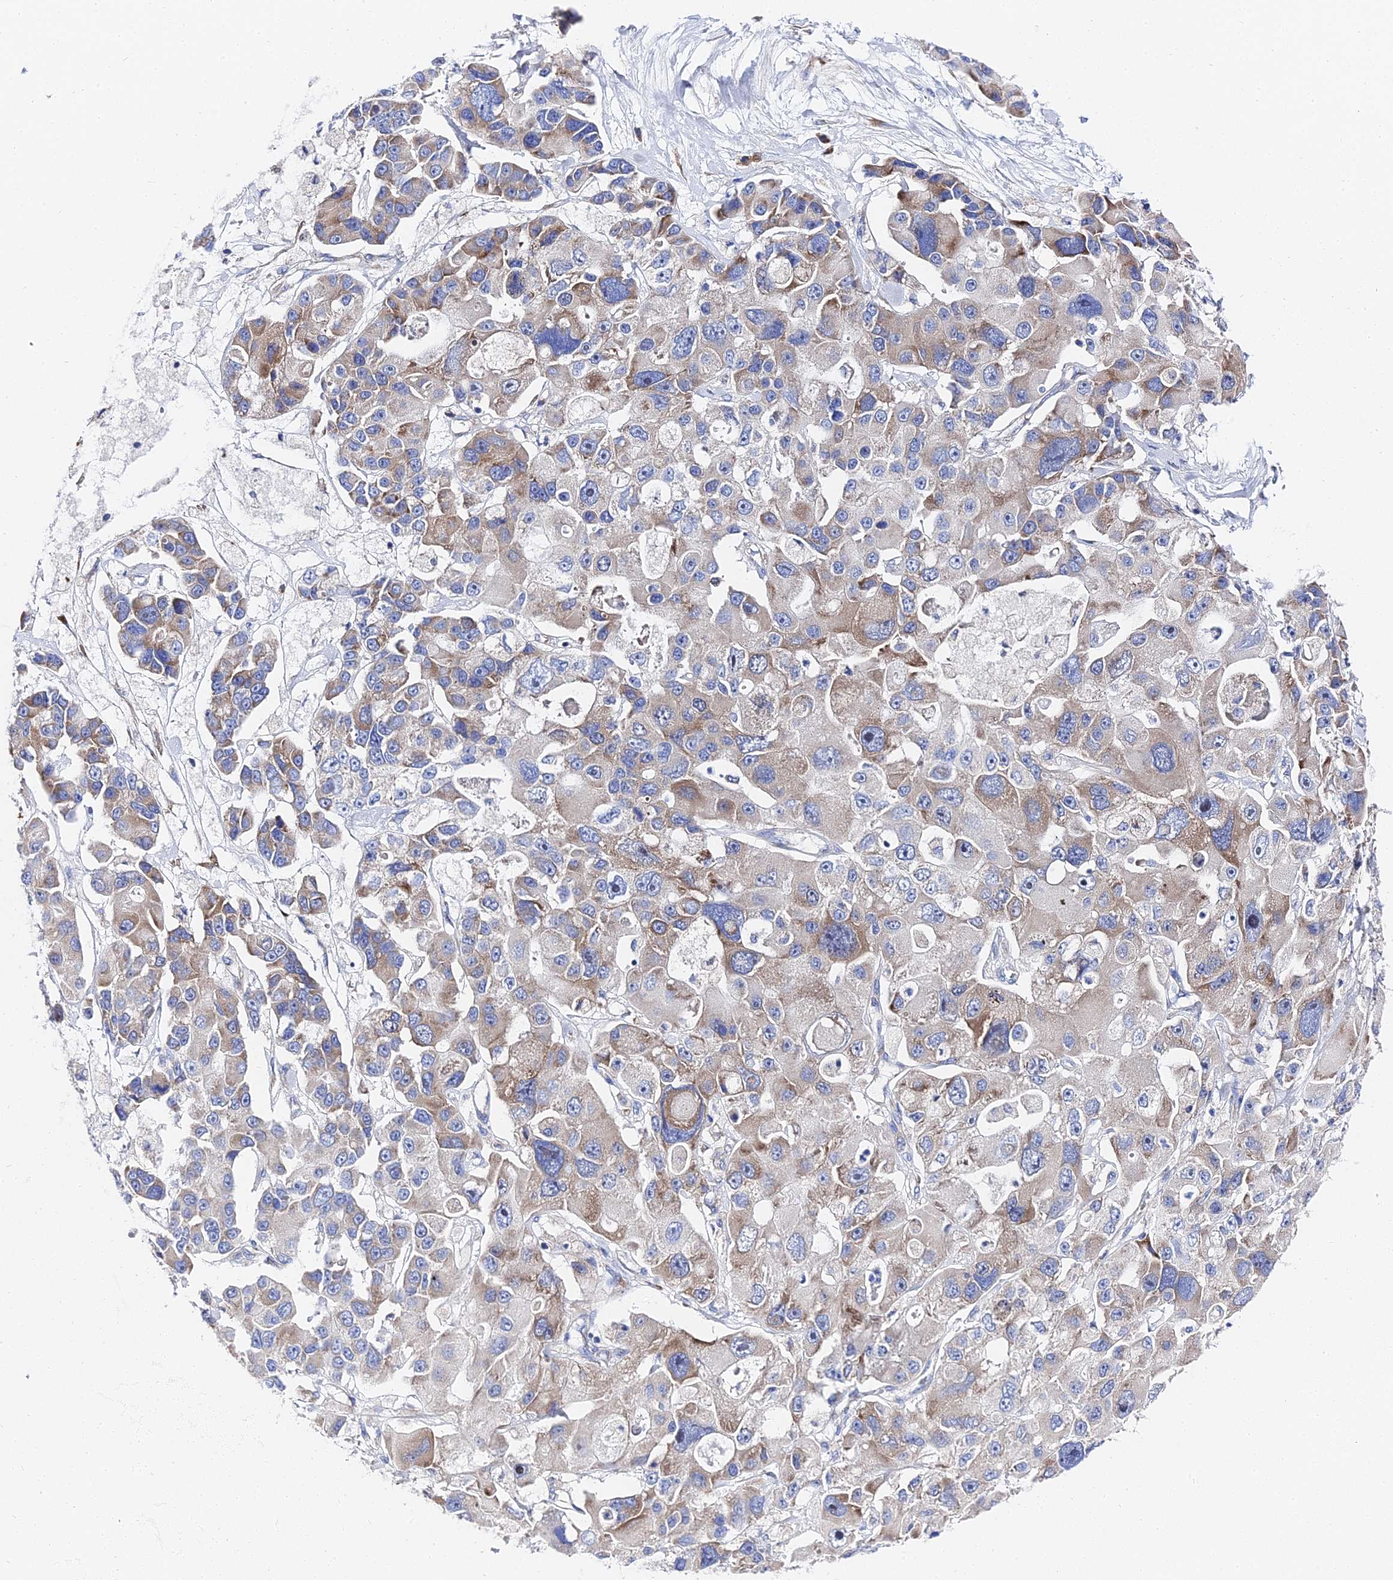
{"staining": {"intensity": "moderate", "quantity": "<25%", "location": "cytoplasmic/membranous"}, "tissue": "lung cancer", "cell_type": "Tumor cells", "image_type": "cancer", "snomed": [{"axis": "morphology", "description": "Adenocarcinoma, NOS"}, {"axis": "topography", "description": "Lung"}], "caption": "Lung cancer (adenocarcinoma) was stained to show a protein in brown. There is low levels of moderate cytoplasmic/membranous staining in about <25% of tumor cells.", "gene": "PTTG1", "patient": {"sex": "female", "age": 54}}